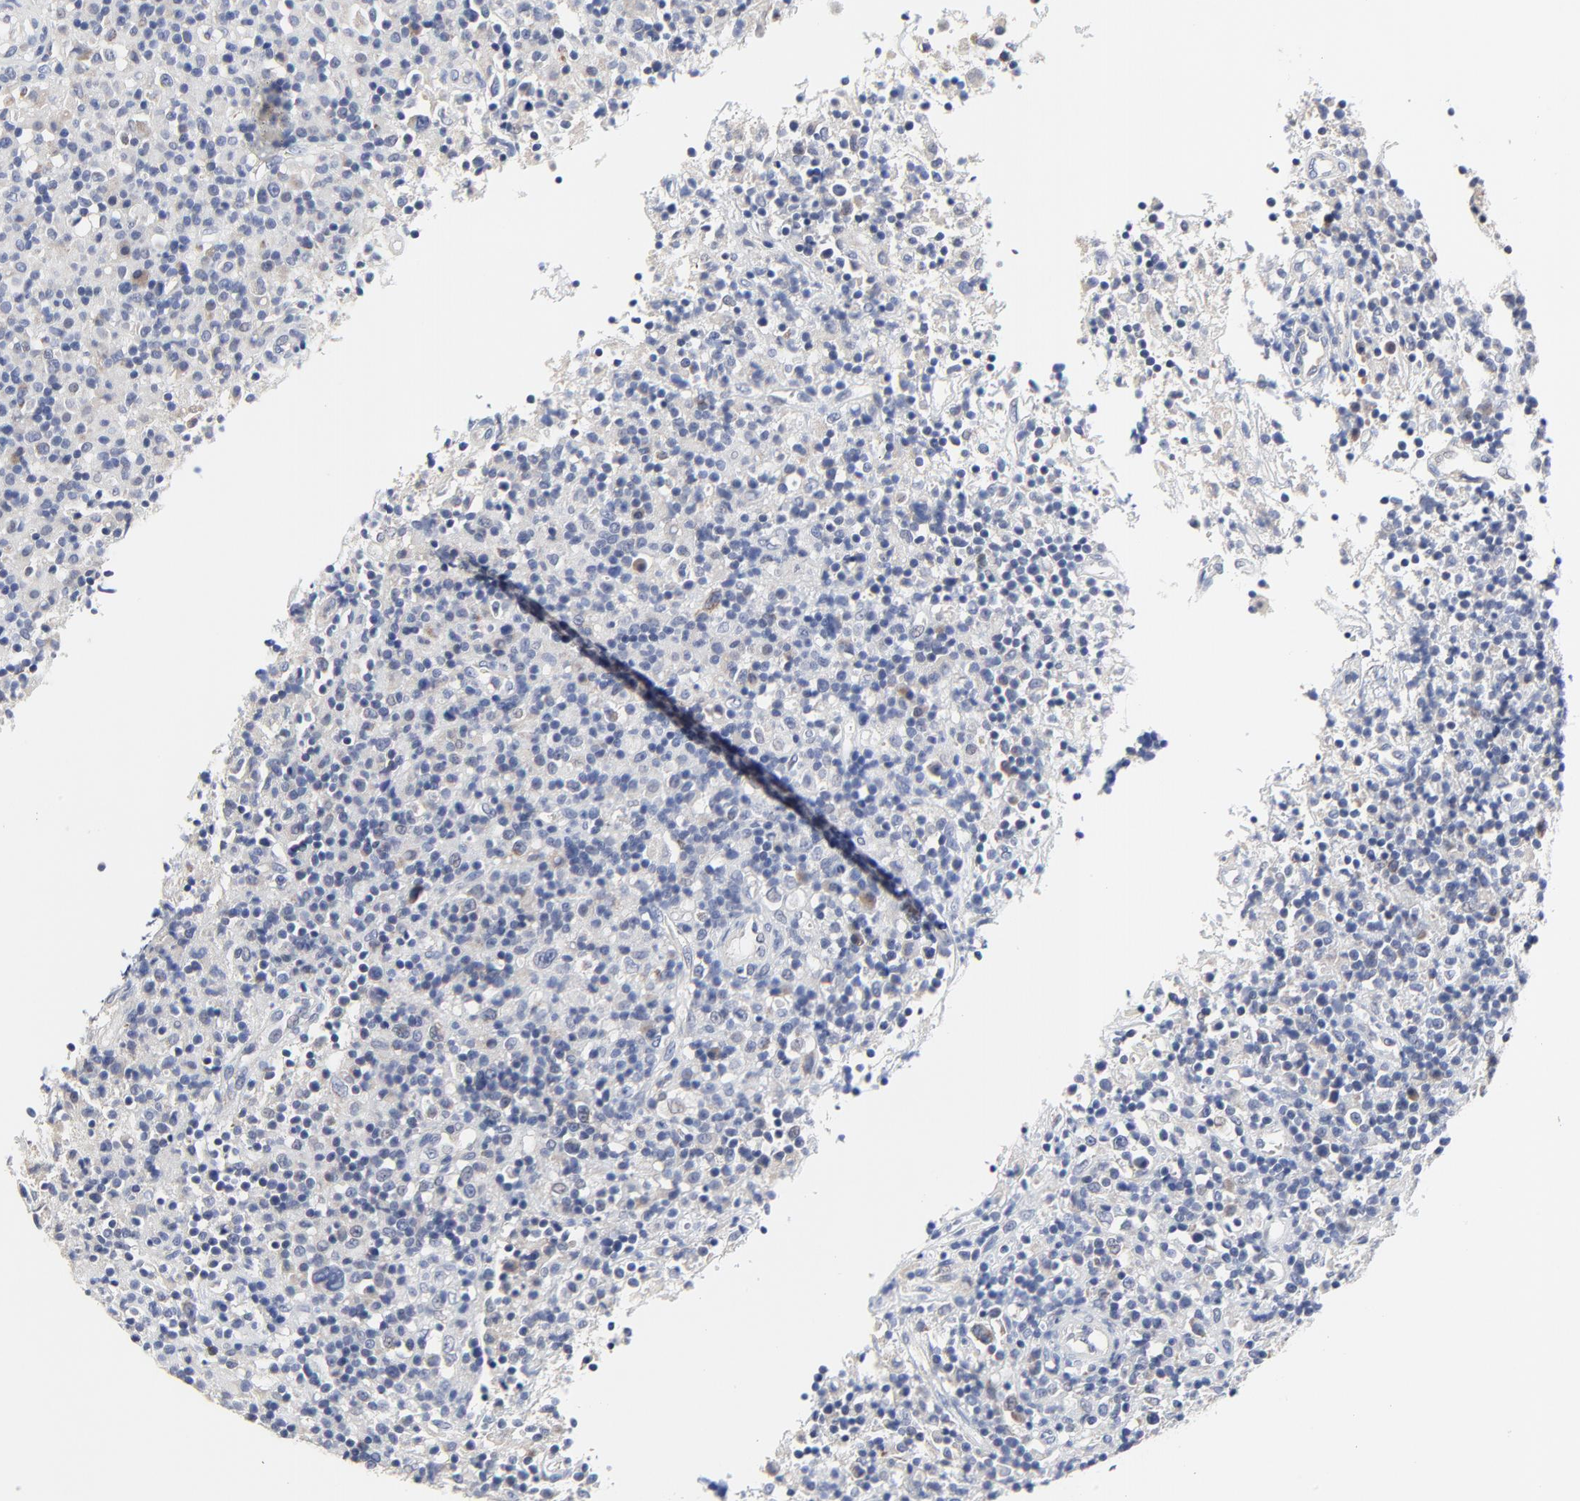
{"staining": {"intensity": "negative", "quantity": "none", "location": "none"}, "tissue": "lymphoma", "cell_type": "Tumor cells", "image_type": "cancer", "snomed": [{"axis": "morphology", "description": "Hodgkin's disease, NOS"}, {"axis": "topography", "description": "Lymph node"}], "caption": "IHC image of neoplastic tissue: Hodgkin's disease stained with DAB (3,3'-diaminobenzidine) shows no significant protein positivity in tumor cells. (DAB IHC, high magnification).", "gene": "DHRSX", "patient": {"sex": "male", "age": 46}}